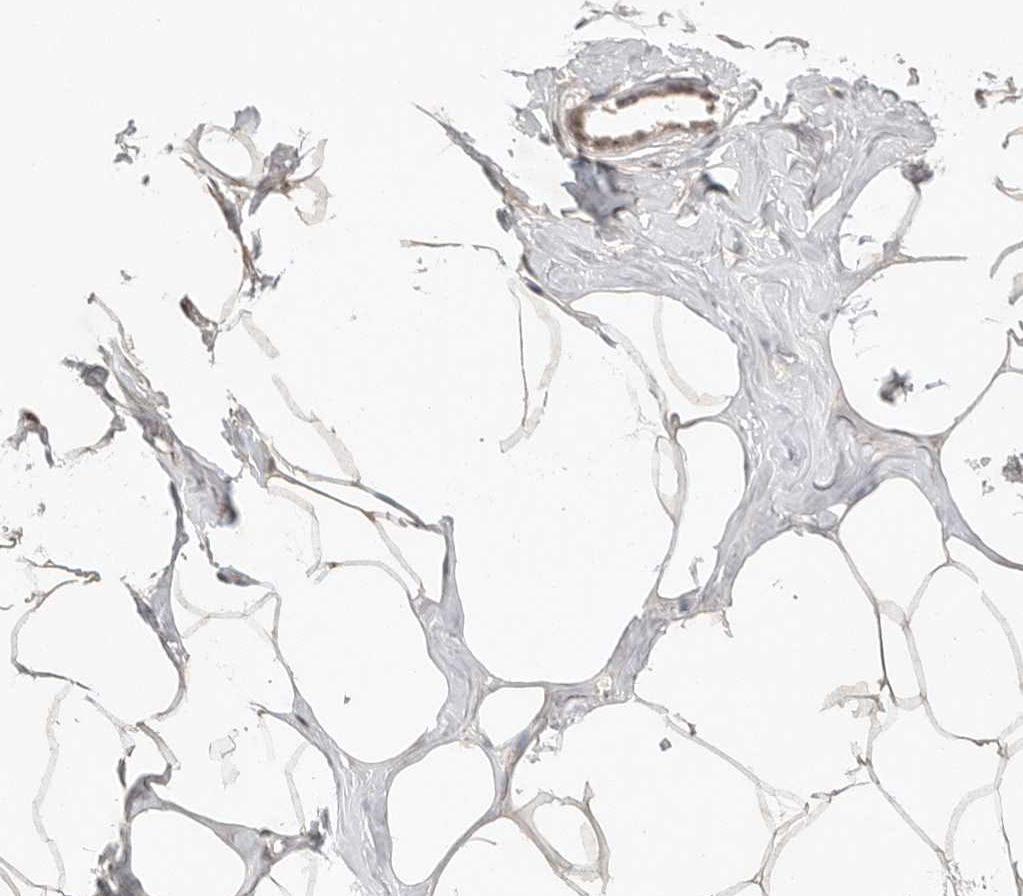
{"staining": {"intensity": "negative", "quantity": "none", "location": "none"}, "tissue": "adipose tissue", "cell_type": "Adipocytes", "image_type": "normal", "snomed": [{"axis": "morphology", "description": "Normal tissue, NOS"}, {"axis": "morphology", "description": "Fibrosis, NOS"}, {"axis": "topography", "description": "Breast"}, {"axis": "topography", "description": "Adipose tissue"}], "caption": "DAB immunohistochemical staining of normal adipose tissue reveals no significant expression in adipocytes. The staining is performed using DAB brown chromogen with nuclei counter-stained in using hematoxylin.", "gene": "POMP", "patient": {"sex": "female", "age": 39}}